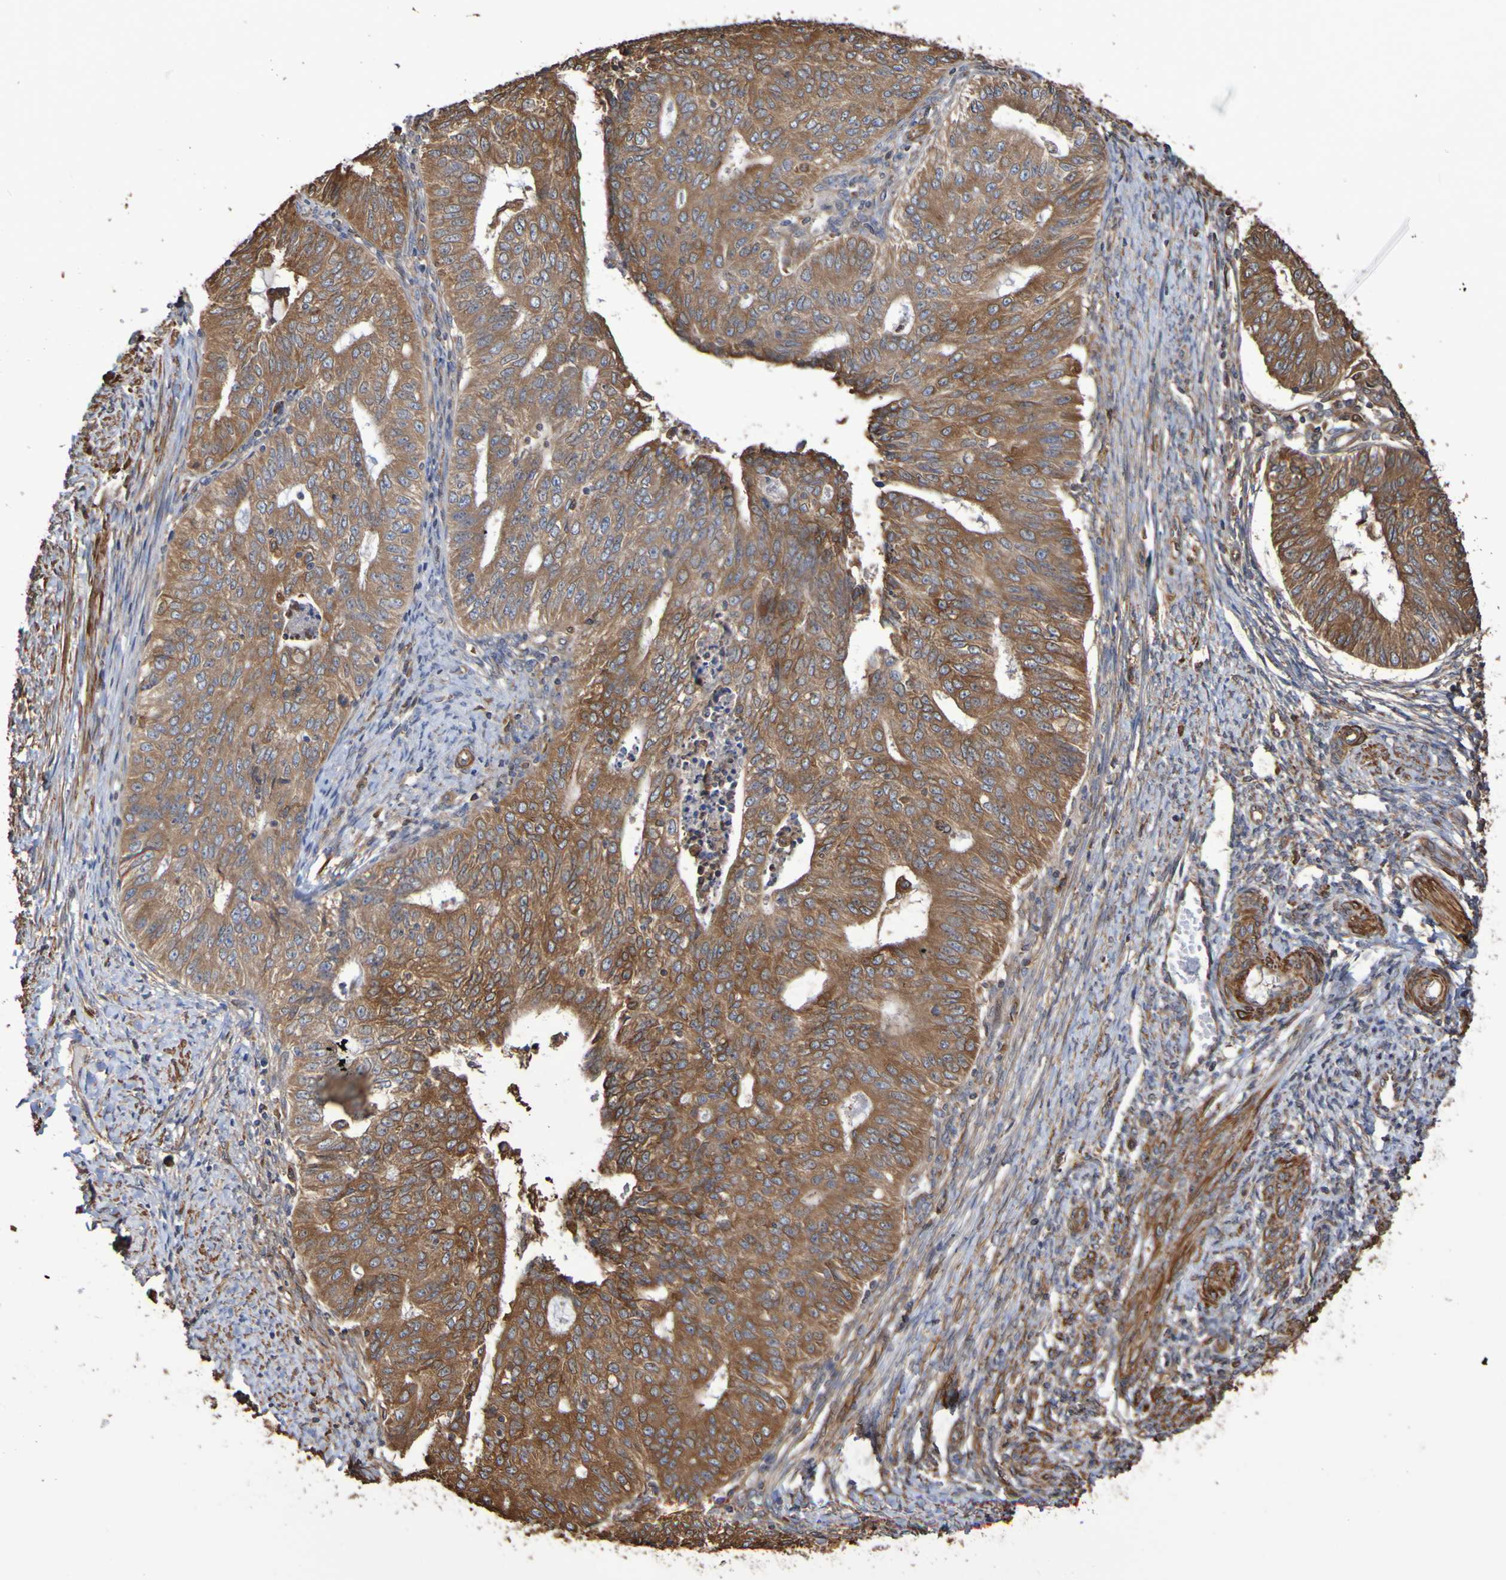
{"staining": {"intensity": "moderate", "quantity": ">75%", "location": "cytoplasmic/membranous"}, "tissue": "endometrial cancer", "cell_type": "Tumor cells", "image_type": "cancer", "snomed": [{"axis": "morphology", "description": "Adenocarcinoma, NOS"}, {"axis": "topography", "description": "Endometrium"}], "caption": "Human endometrial cancer stained with a brown dye exhibits moderate cytoplasmic/membranous positive positivity in approximately >75% of tumor cells.", "gene": "RAB11A", "patient": {"sex": "female", "age": 32}}